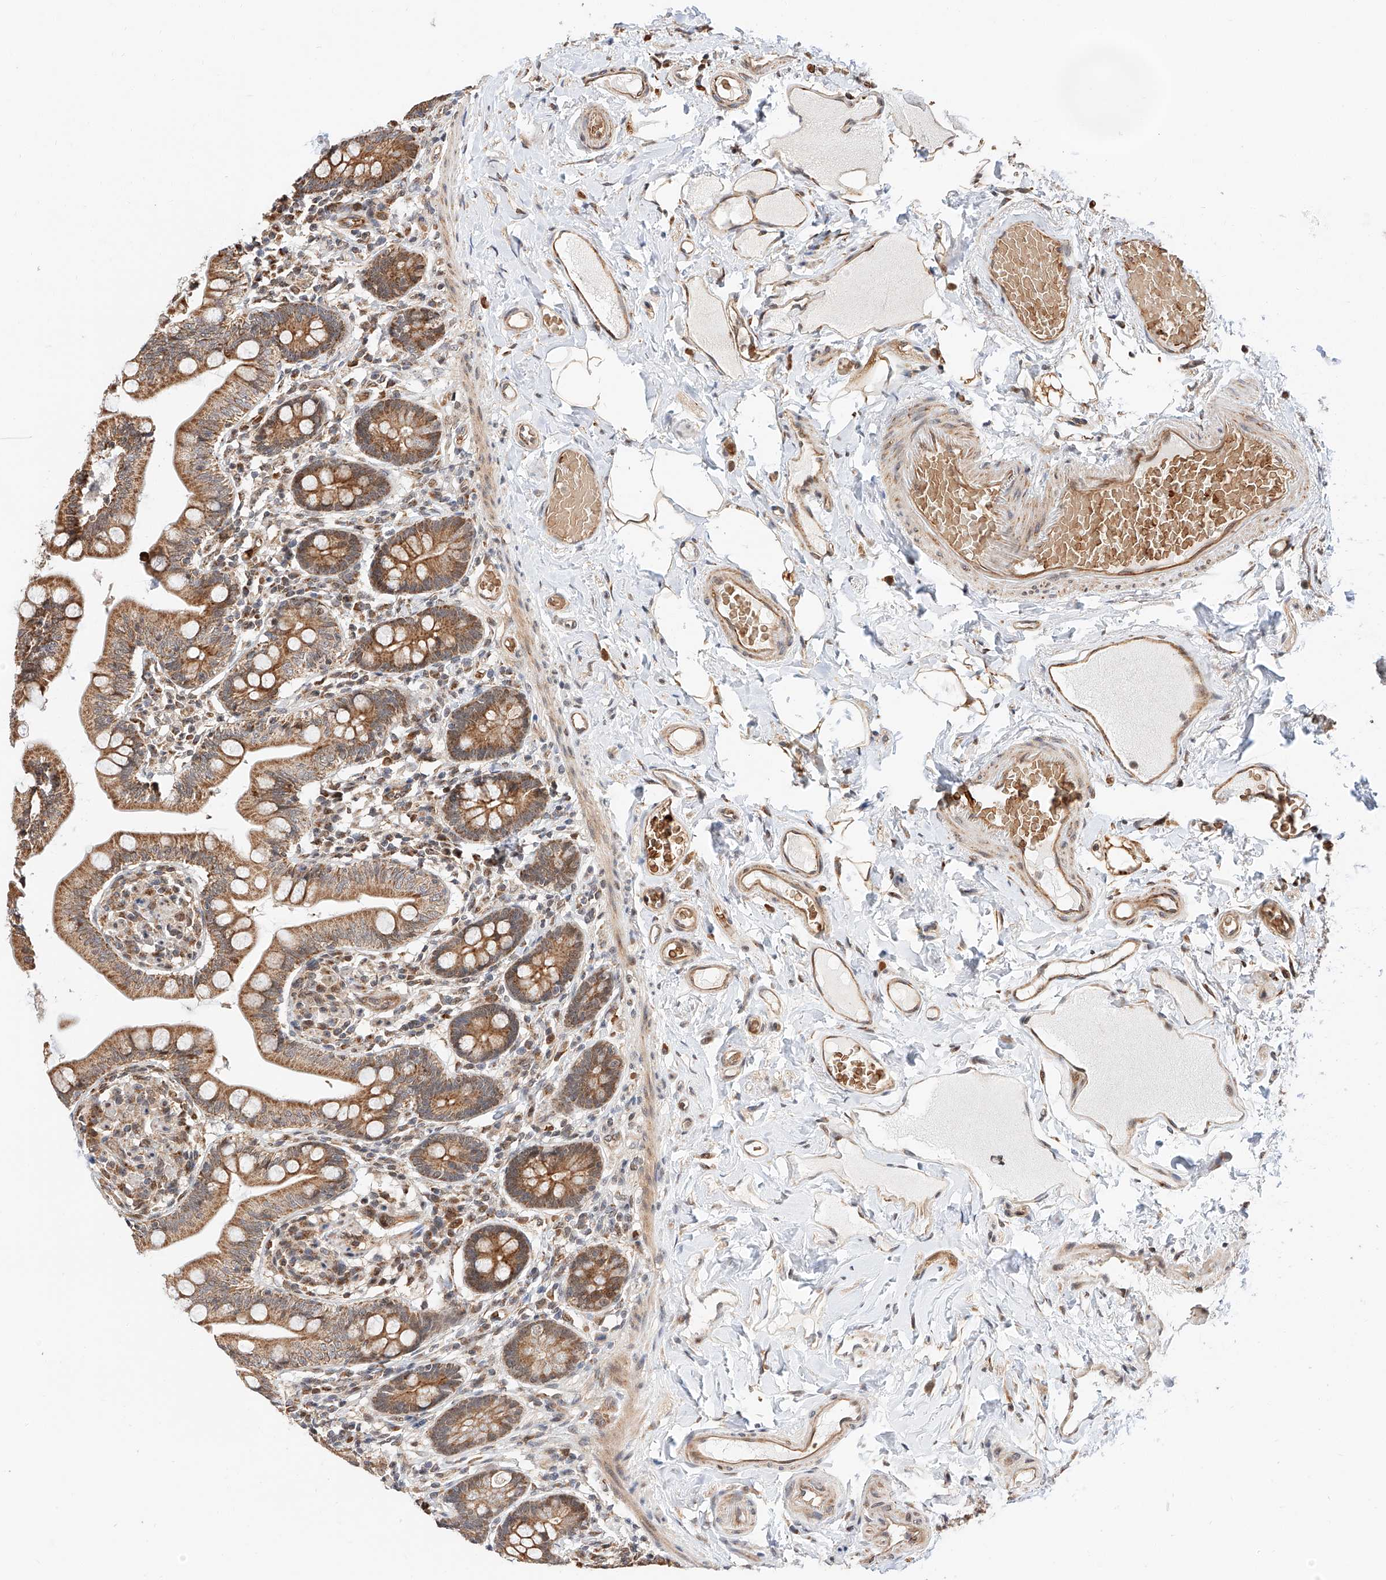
{"staining": {"intensity": "moderate", "quantity": ">75%", "location": "cytoplasmic/membranous,nuclear"}, "tissue": "small intestine", "cell_type": "Glandular cells", "image_type": "normal", "snomed": [{"axis": "morphology", "description": "Normal tissue, NOS"}, {"axis": "topography", "description": "Small intestine"}], "caption": "Brown immunohistochemical staining in normal human small intestine demonstrates moderate cytoplasmic/membranous,nuclear expression in about >75% of glandular cells.", "gene": "THTPA", "patient": {"sex": "female", "age": 64}}